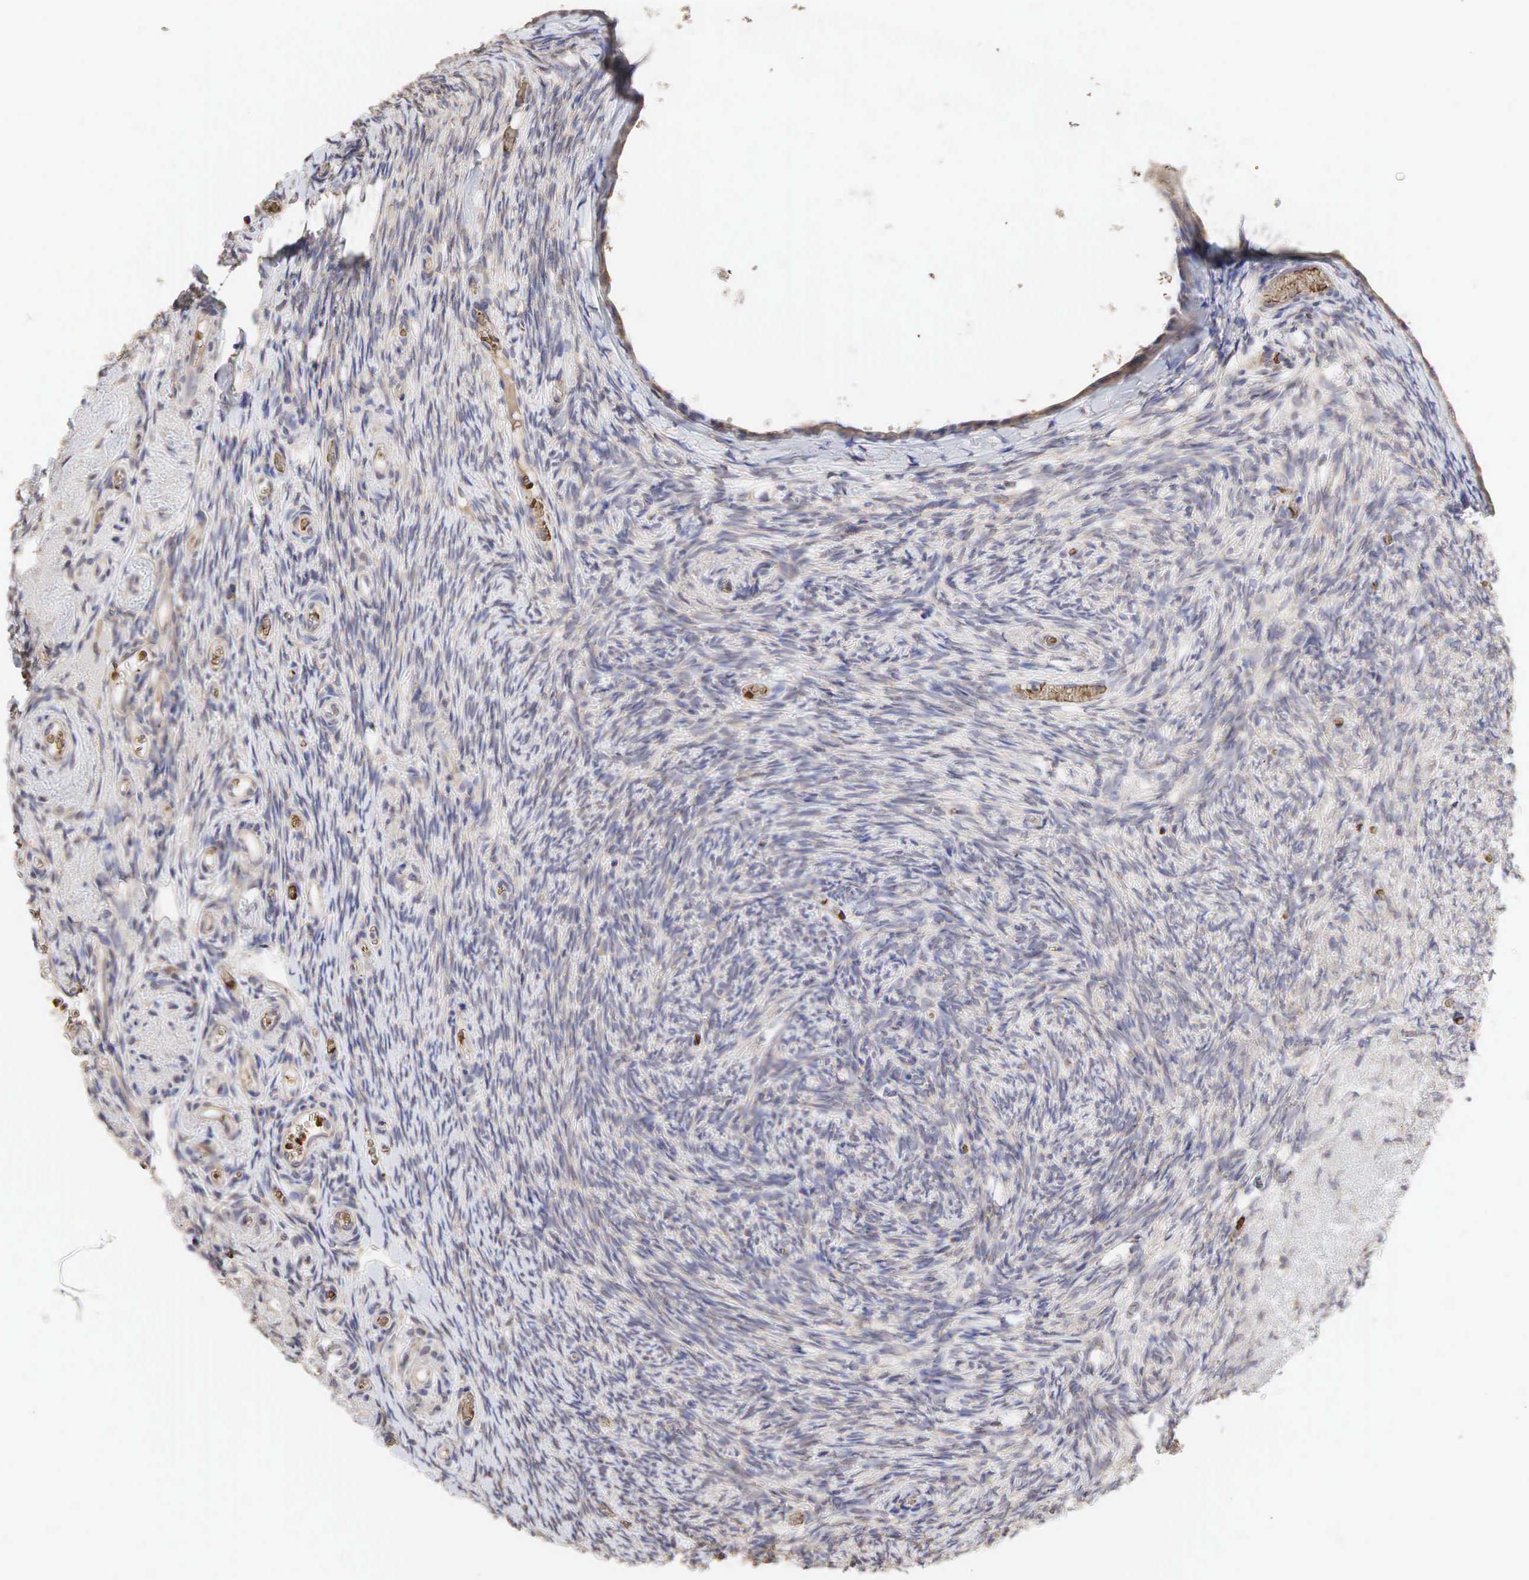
{"staining": {"intensity": "weak", "quantity": "25%-75%", "location": "cytoplasmic/membranous"}, "tissue": "ovary", "cell_type": "Ovarian stroma cells", "image_type": "normal", "snomed": [{"axis": "morphology", "description": "Normal tissue, NOS"}, {"axis": "topography", "description": "Ovary"}], "caption": "Weak cytoplasmic/membranous positivity is present in about 25%-75% of ovarian stroma cells in normal ovary. The staining was performed using DAB (3,3'-diaminobenzidine) to visualize the protein expression in brown, while the nuclei were stained in blue with hematoxylin (Magnification: 20x).", "gene": "PABPC5", "patient": {"sex": "female", "age": 78}}